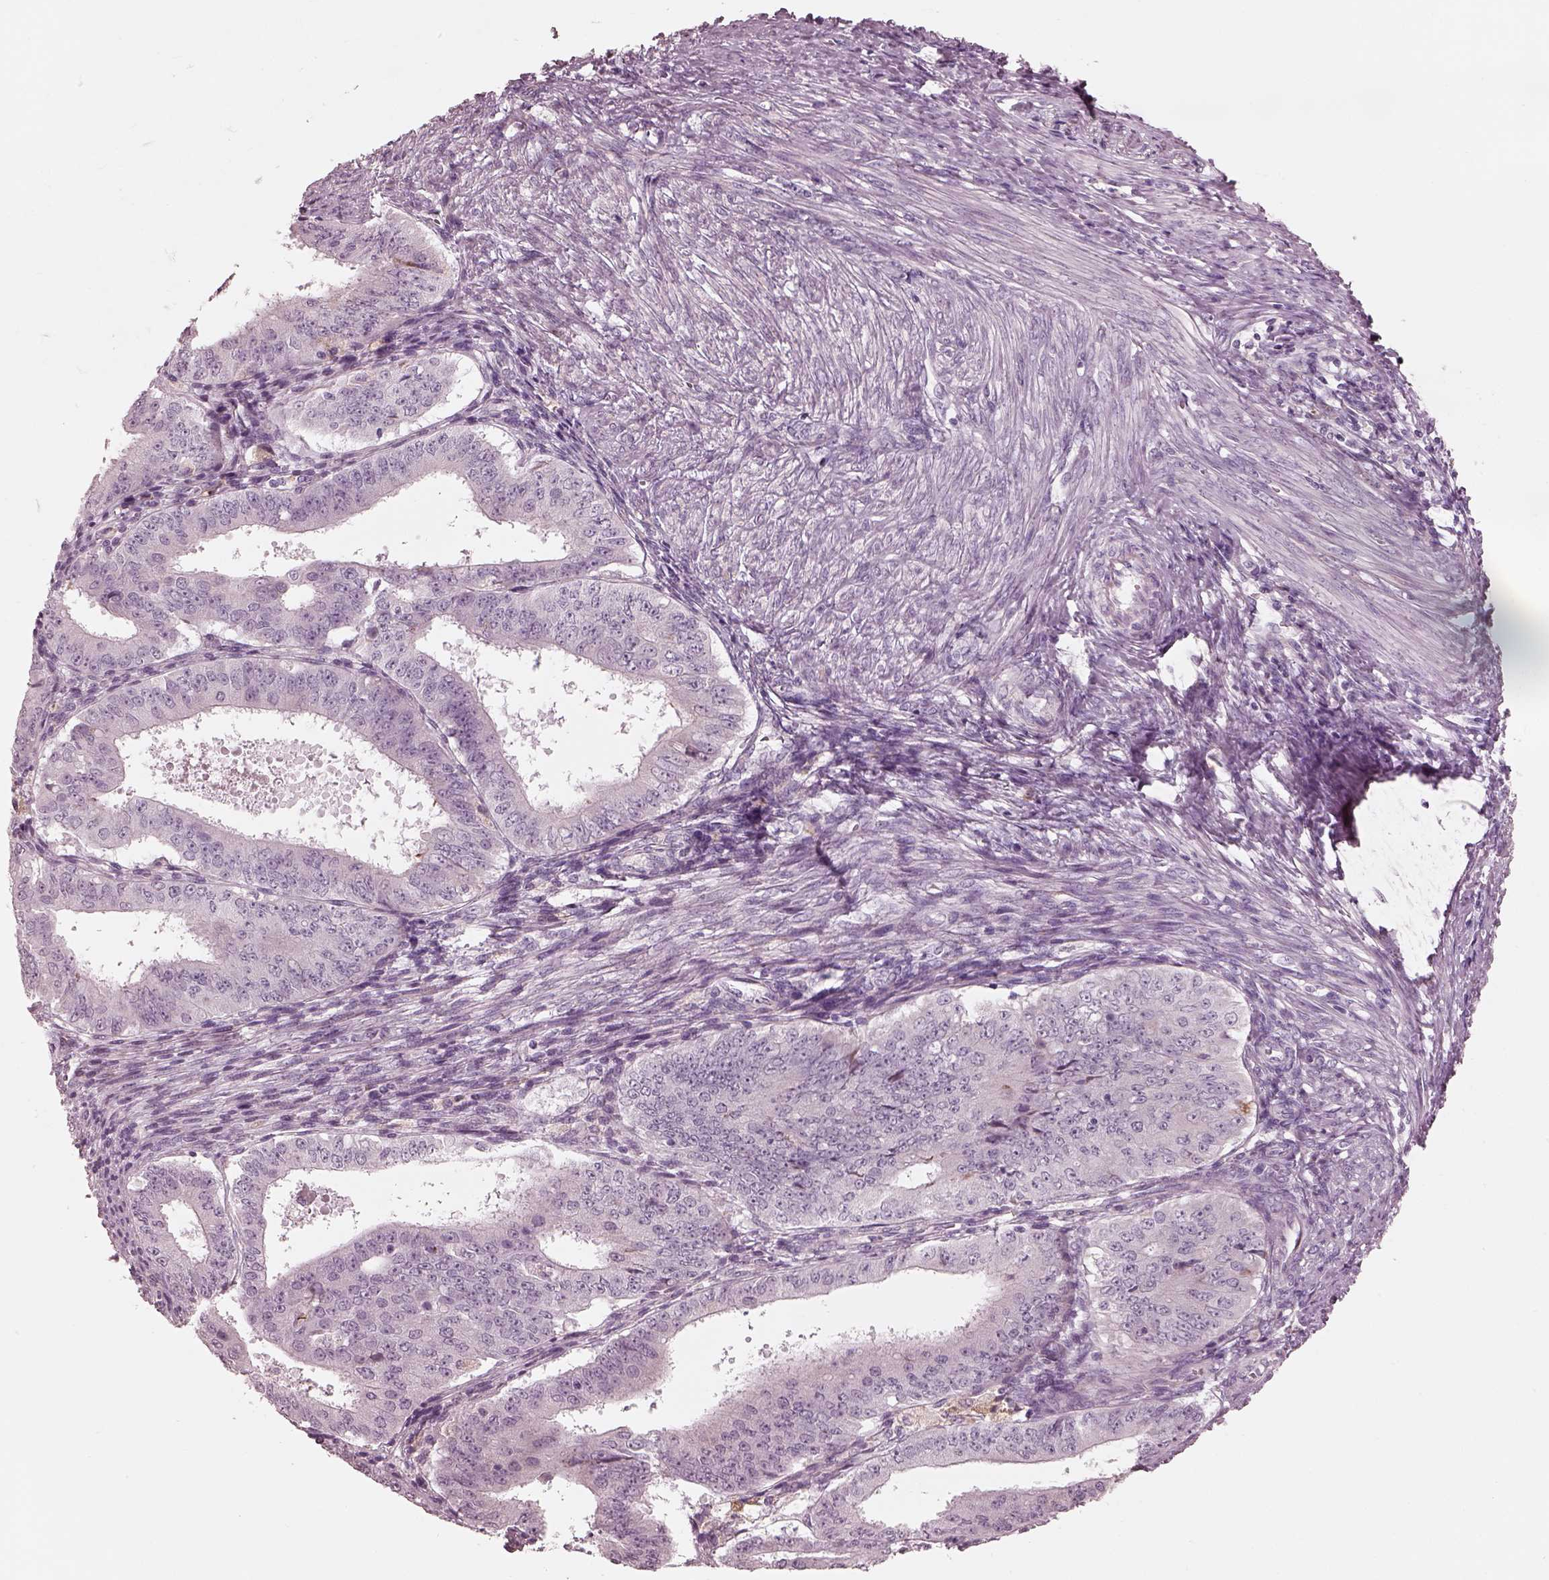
{"staining": {"intensity": "negative", "quantity": "none", "location": "none"}, "tissue": "ovarian cancer", "cell_type": "Tumor cells", "image_type": "cancer", "snomed": [{"axis": "morphology", "description": "Carcinoma, endometroid"}, {"axis": "topography", "description": "Ovary"}], "caption": "The micrograph shows no significant staining in tumor cells of ovarian endometroid carcinoma.", "gene": "CADM2", "patient": {"sex": "female", "age": 42}}